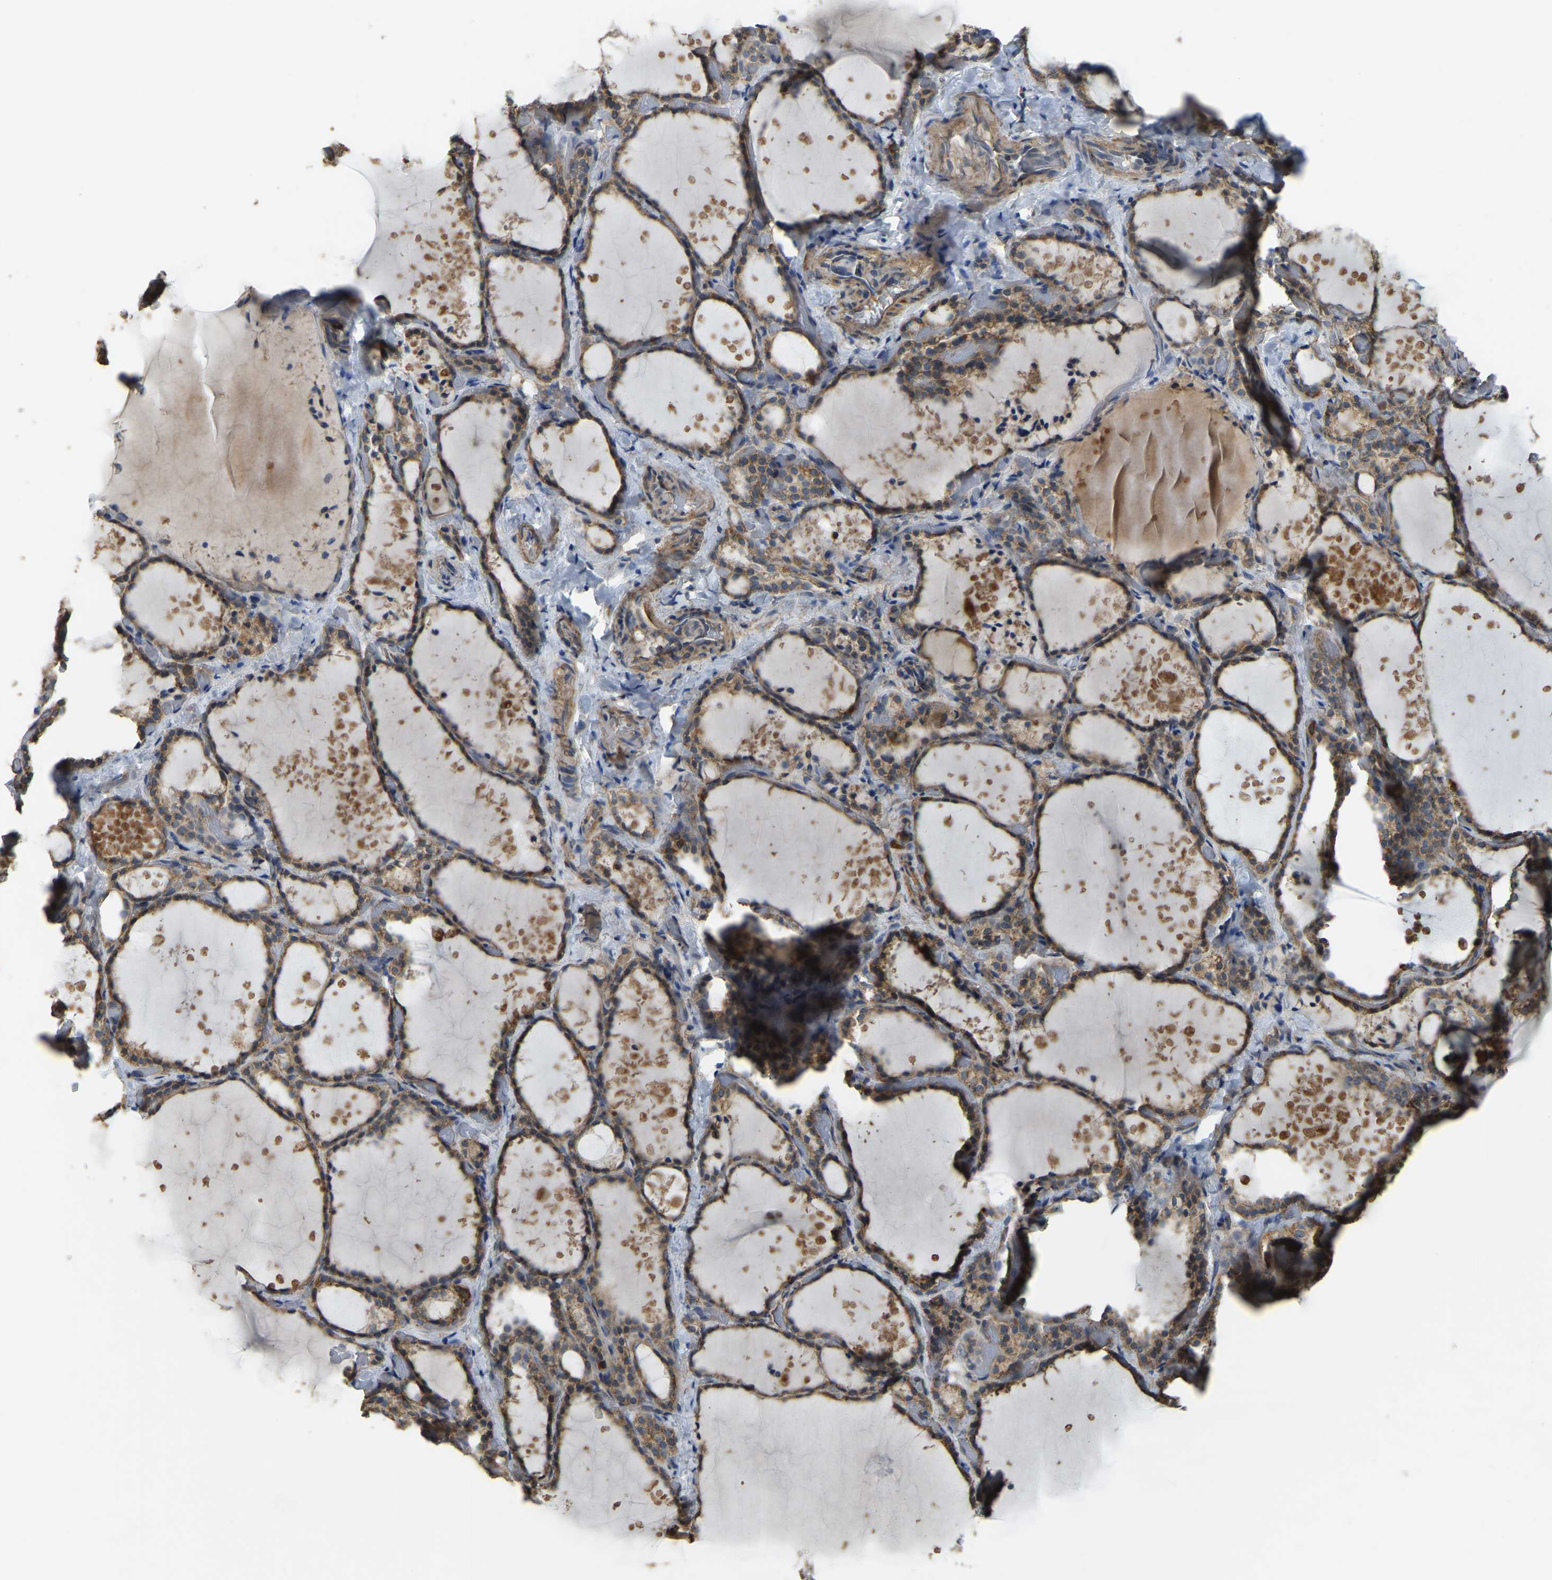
{"staining": {"intensity": "moderate", "quantity": ">75%", "location": "cytoplasmic/membranous"}, "tissue": "thyroid gland", "cell_type": "Glandular cells", "image_type": "normal", "snomed": [{"axis": "morphology", "description": "Normal tissue, NOS"}, {"axis": "topography", "description": "Thyroid gland"}], "caption": "The histopathology image demonstrates staining of unremarkable thyroid gland, revealing moderate cytoplasmic/membranous protein staining (brown color) within glandular cells.", "gene": "GNG2", "patient": {"sex": "female", "age": 44}}